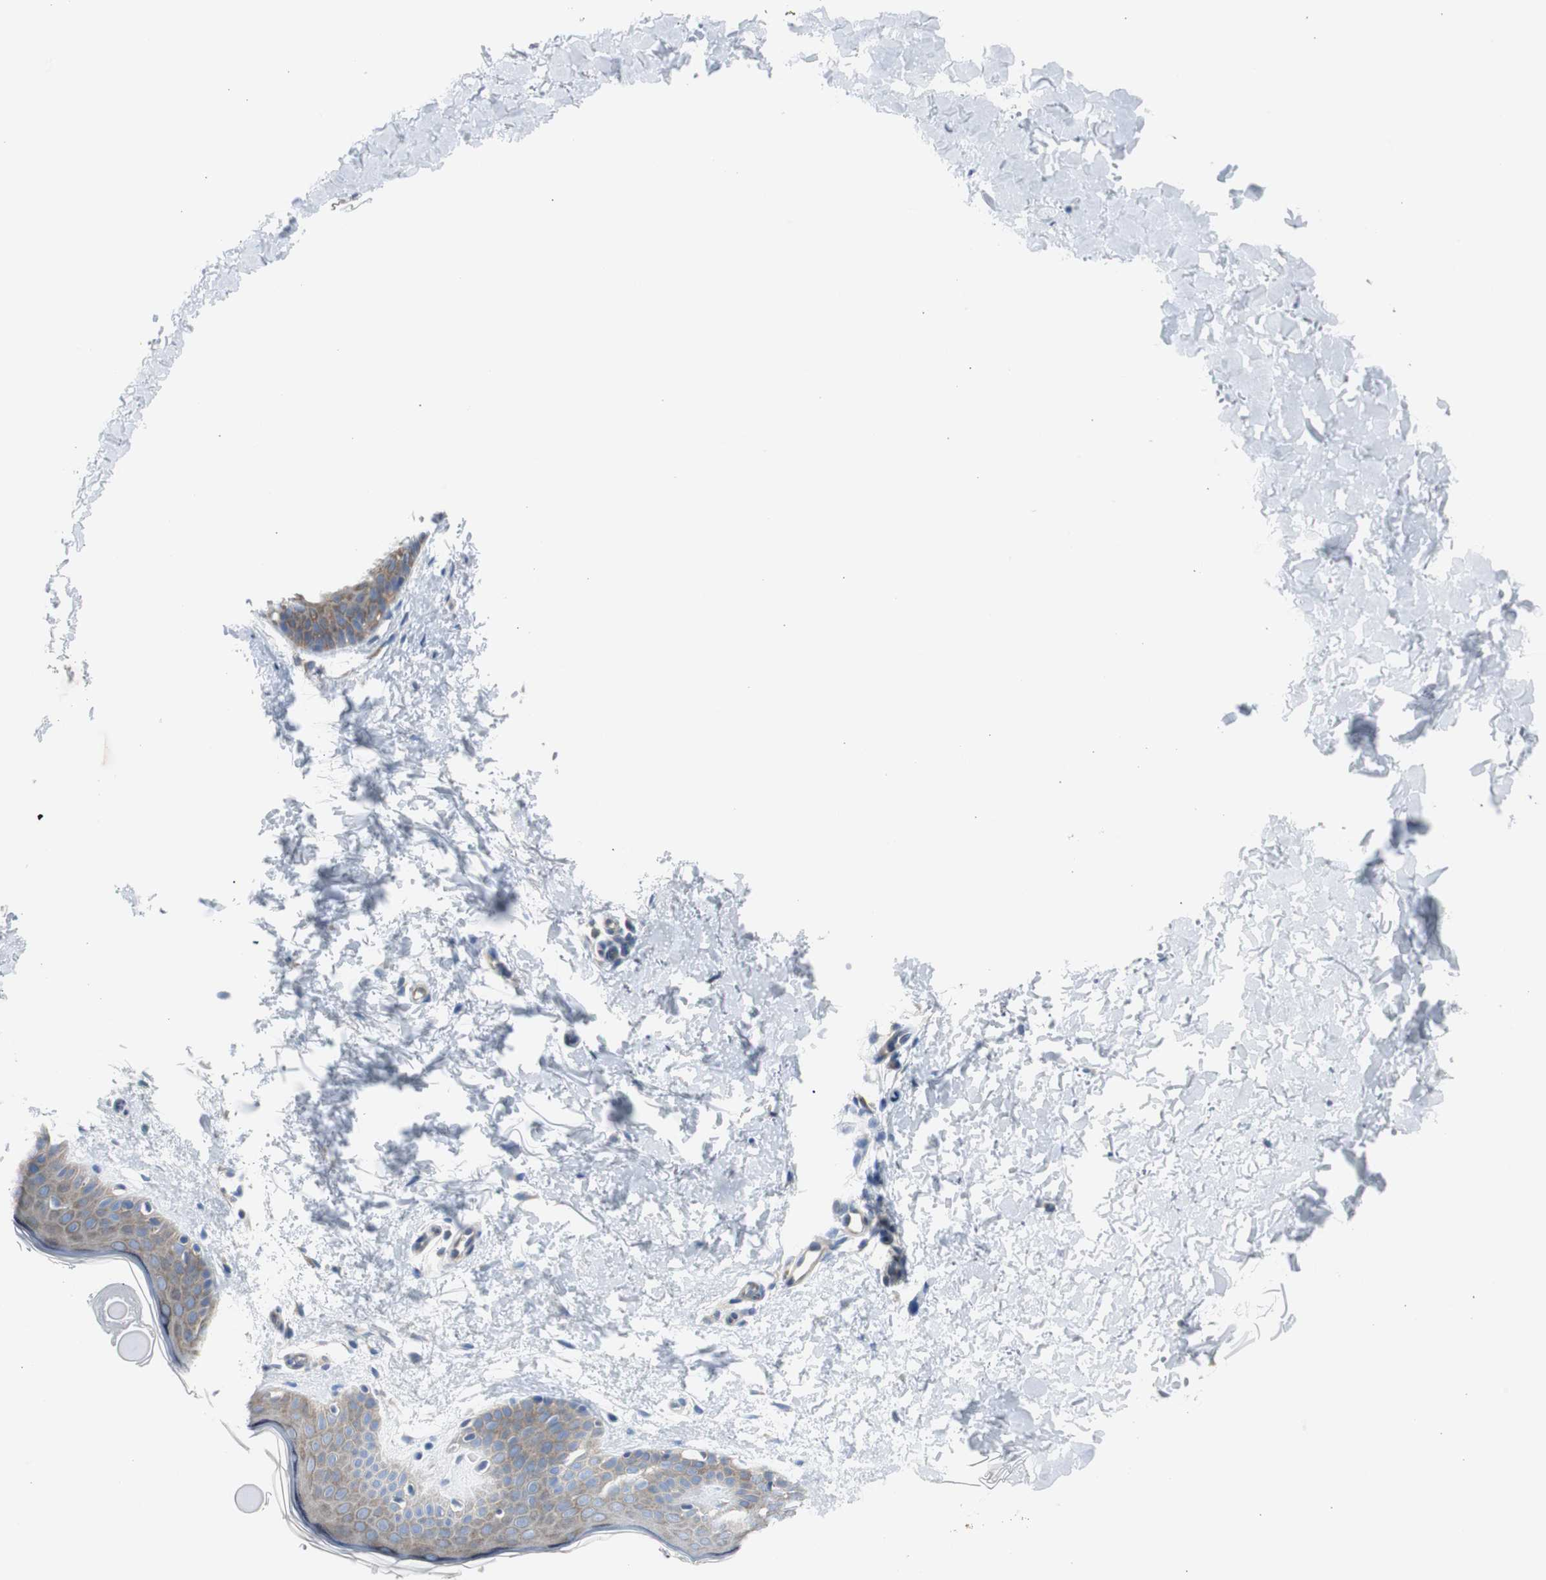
{"staining": {"intensity": "negative", "quantity": "none", "location": "none"}, "tissue": "skin", "cell_type": "Fibroblasts", "image_type": "normal", "snomed": [{"axis": "morphology", "description": "Normal tissue, NOS"}, {"axis": "topography", "description": "Skin"}], "caption": "The image shows no staining of fibroblasts in unremarkable skin.", "gene": "RPS12", "patient": {"sex": "female", "age": 56}}